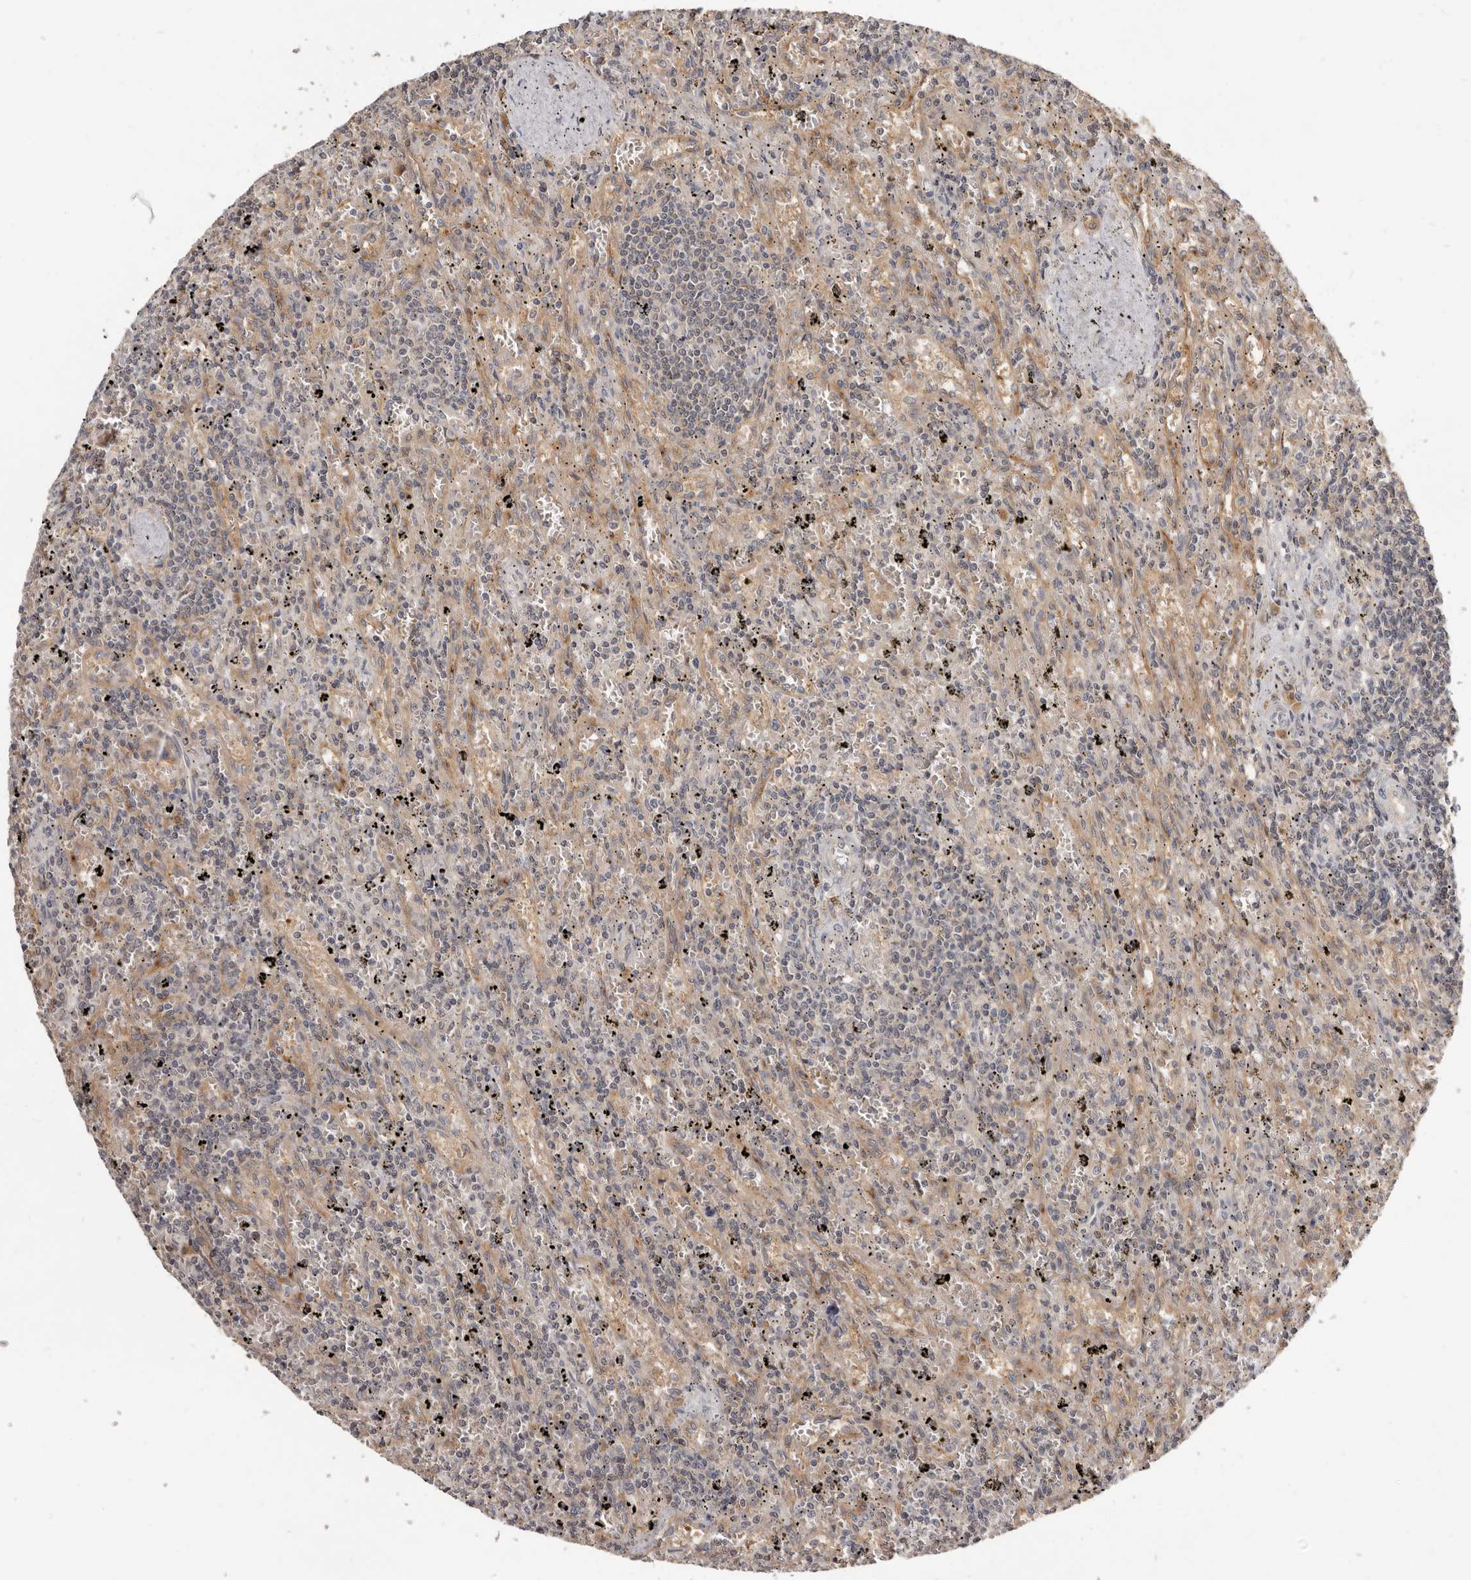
{"staining": {"intensity": "negative", "quantity": "none", "location": "none"}, "tissue": "lymphoma", "cell_type": "Tumor cells", "image_type": "cancer", "snomed": [{"axis": "morphology", "description": "Malignant lymphoma, non-Hodgkin's type, Low grade"}, {"axis": "topography", "description": "Spleen"}], "caption": "High magnification brightfield microscopy of malignant lymphoma, non-Hodgkin's type (low-grade) stained with DAB (brown) and counterstained with hematoxylin (blue): tumor cells show no significant staining.", "gene": "INAVA", "patient": {"sex": "male", "age": 76}}